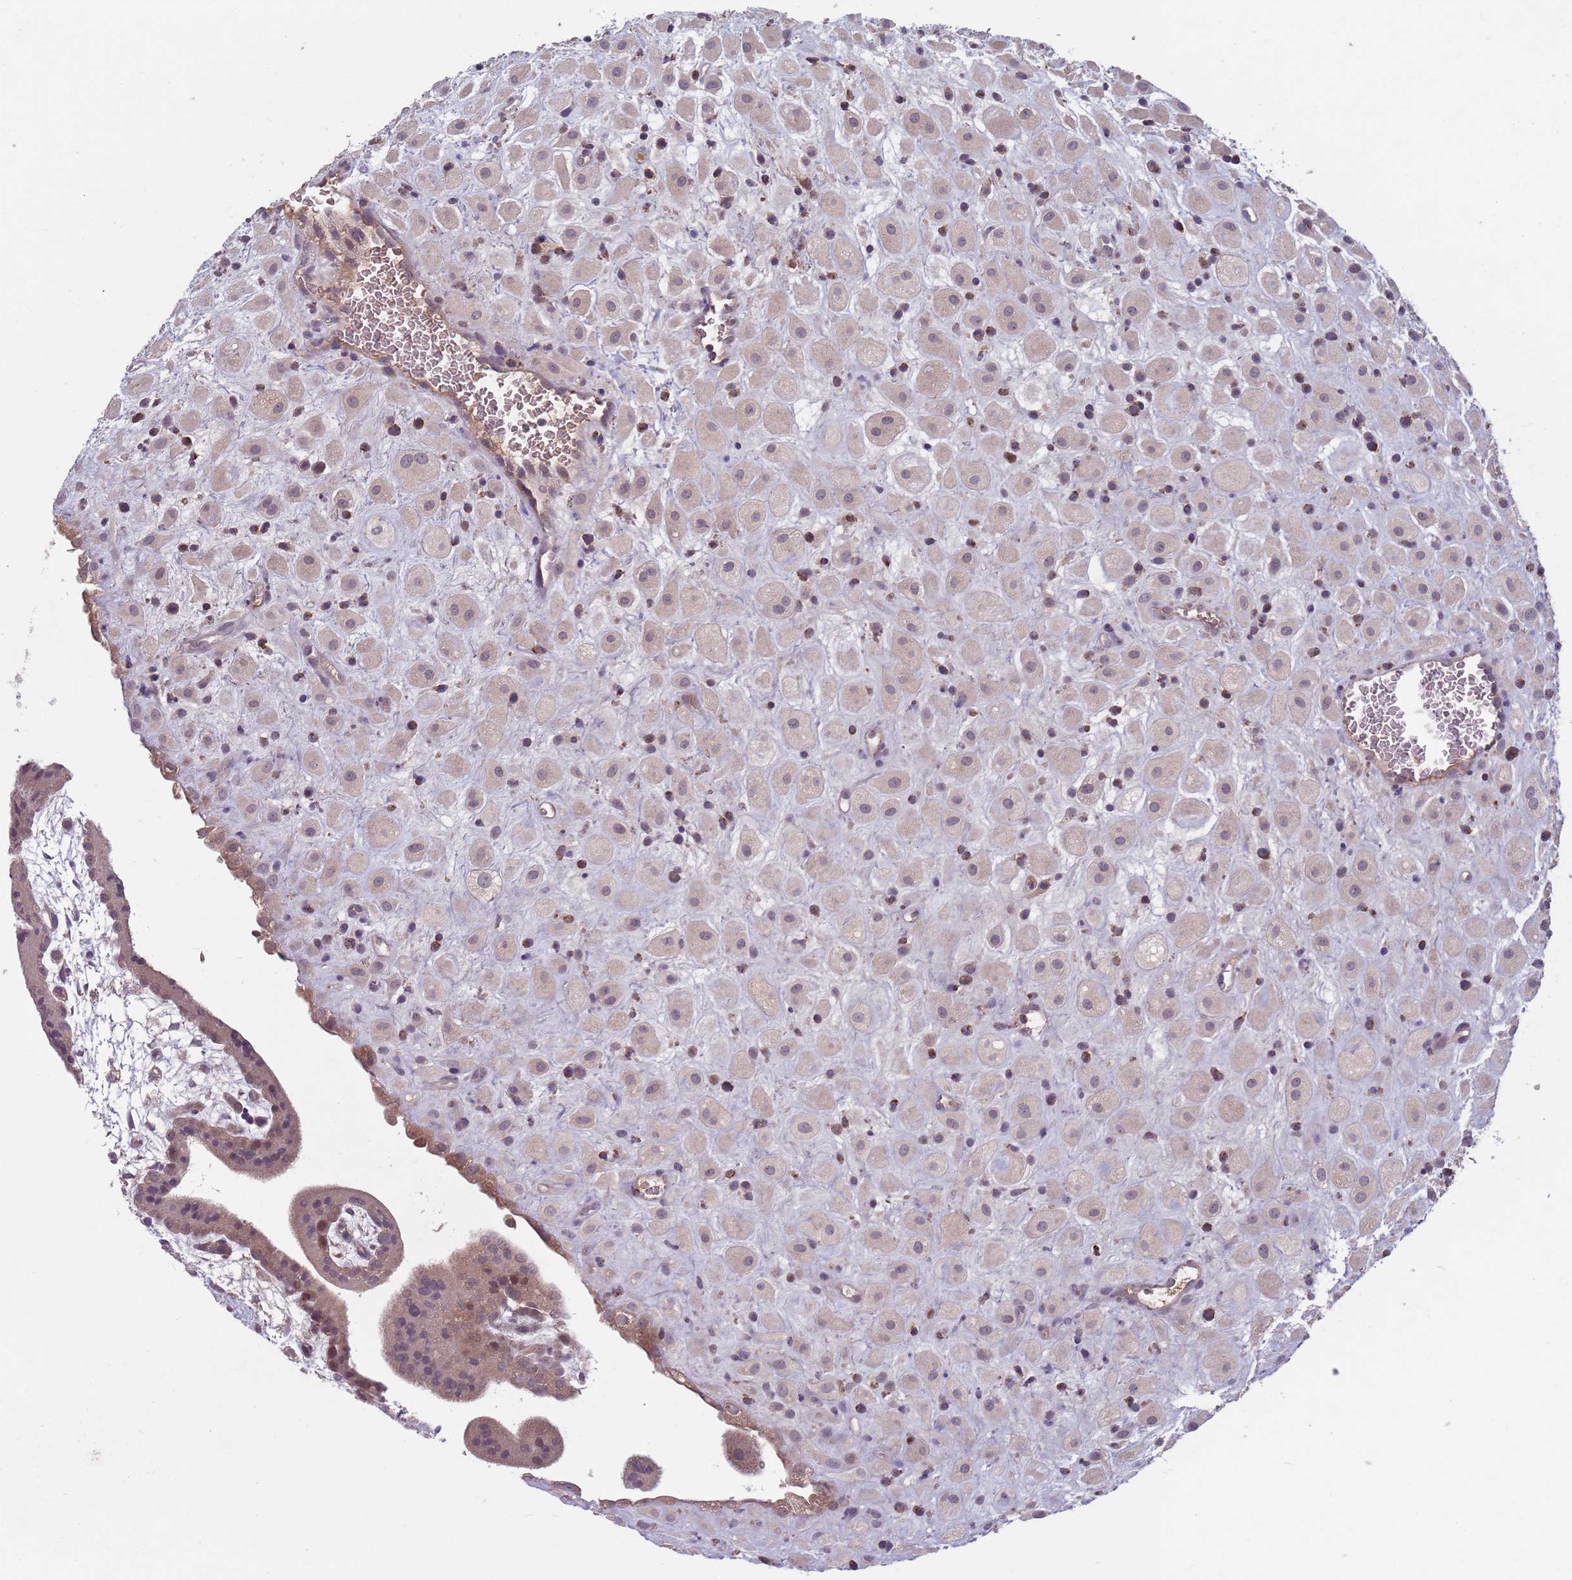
{"staining": {"intensity": "negative", "quantity": "none", "location": "none"}, "tissue": "placenta", "cell_type": "Decidual cells", "image_type": "normal", "snomed": [{"axis": "morphology", "description": "Normal tissue, NOS"}, {"axis": "topography", "description": "Placenta"}], "caption": "Immunohistochemistry of unremarkable placenta reveals no positivity in decidual cells. The staining is performed using DAB (3,3'-diaminobenzidine) brown chromogen with nuclei counter-stained in using hematoxylin.", "gene": "TYW1B", "patient": {"sex": "female", "age": 35}}